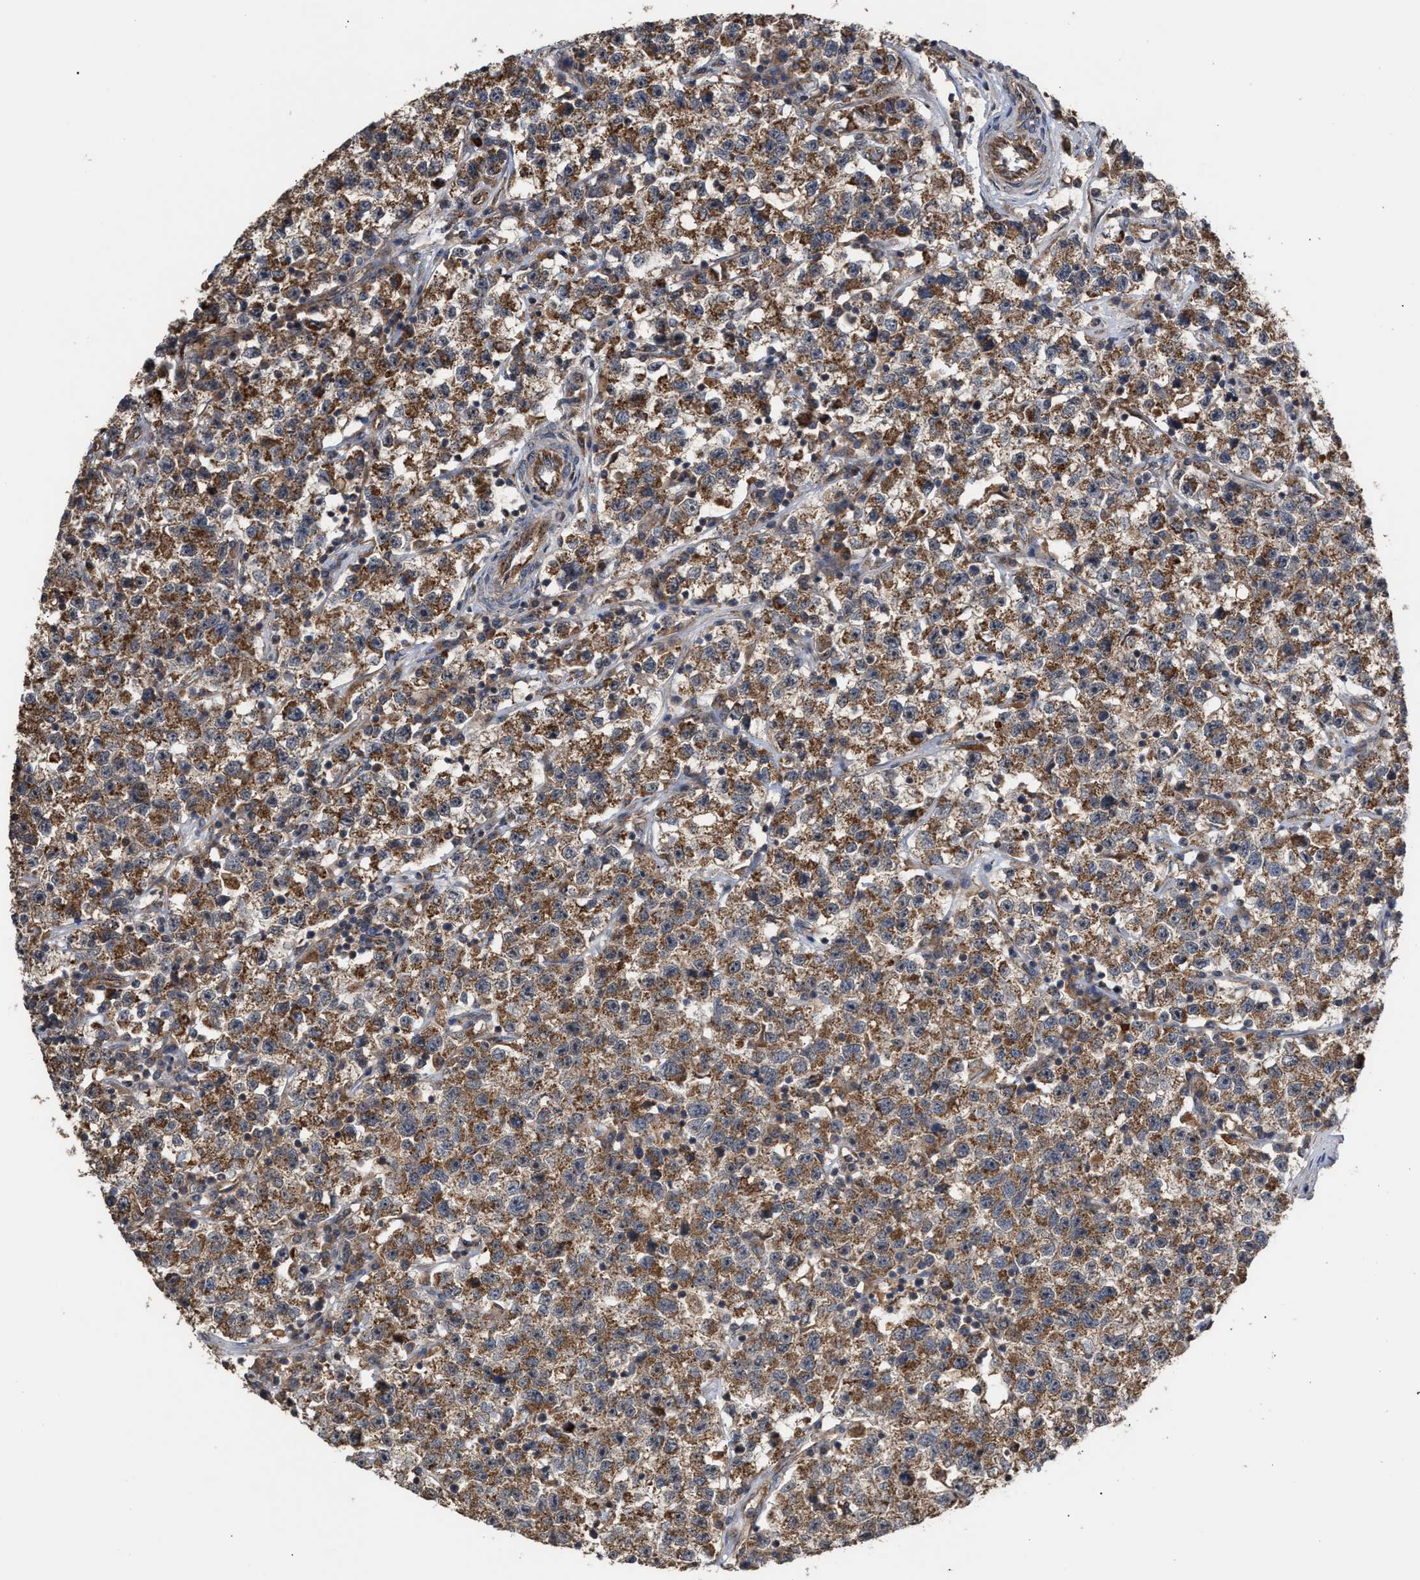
{"staining": {"intensity": "strong", "quantity": ">75%", "location": "cytoplasmic/membranous"}, "tissue": "testis cancer", "cell_type": "Tumor cells", "image_type": "cancer", "snomed": [{"axis": "morphology", "description": "Seminoma, NOS"}, {"axis": "topography", "description": "Testis"}], "caption": "IHC image of human testis cancer (seminoma) stained for a protein (brown), which reveals high levels of strong cytoplasmic/membranous expression in about >75% of tumor cells.", "gene": "EXOSC2", "patient": {"sex": "male", "age": 22}}